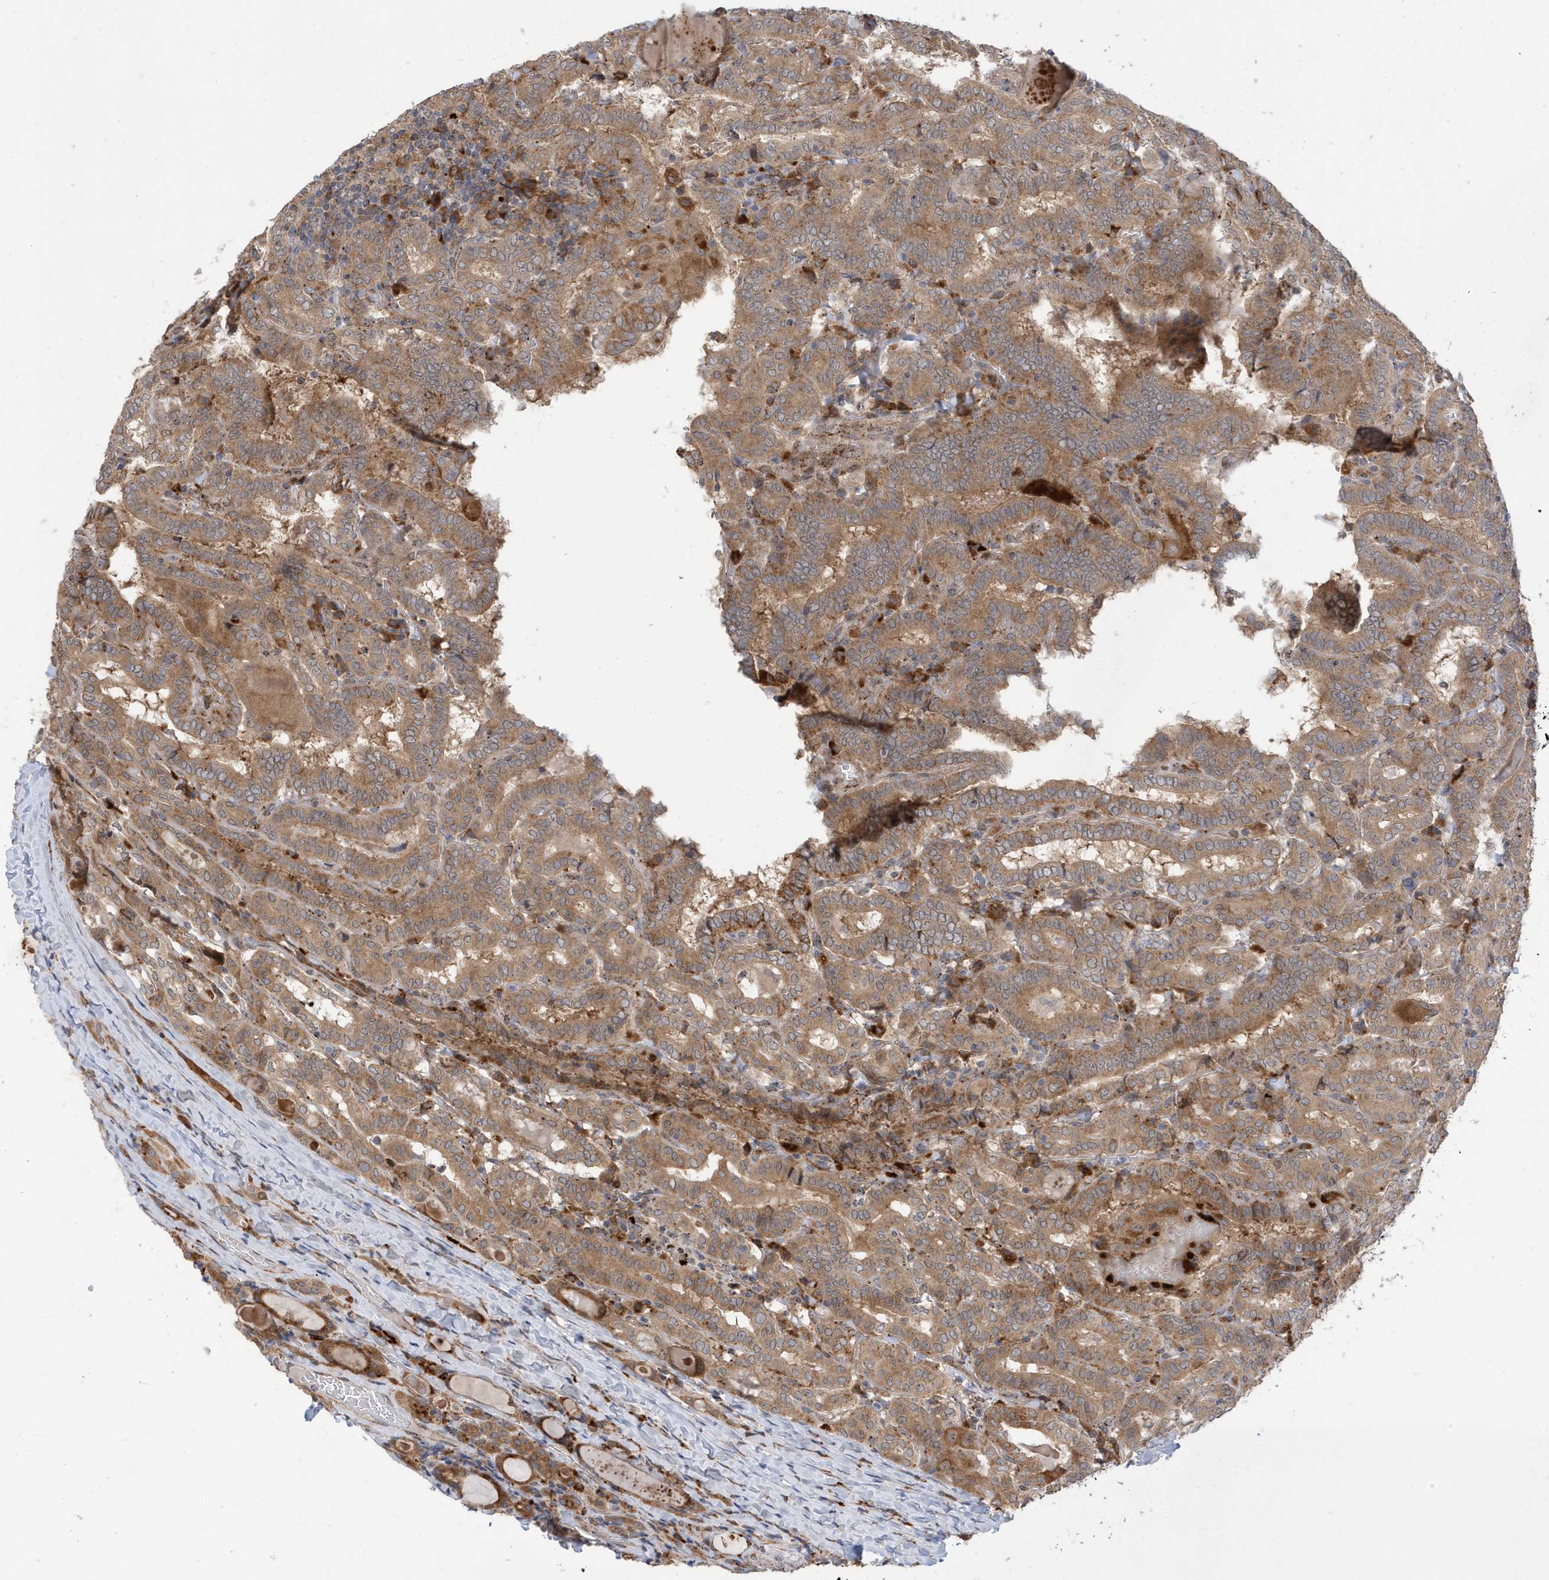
{"staining": {"intensity": "moderate", "quantity": ">75%", "location": "cytoplasmic/membranous"}, "tissue": "thyroid cancer", "cell_type": "Tumor cells", "image_type": "cancer", "snomed": [{"axis": "morphology", "description": "Papillary adenocarcinoma, NOS"}, {"axis": "topography", "description": "Thyroid gland"}], "caption": "Immunohistochemistry image of thyroid papillary adenocarcinoma stained for a protein (brown), which shows medium levels of moderate cytoplasmic/membranous staining in approximately >75% of tumor cells.", "gene": "ZNF507", "patient": {"sex": "female", "age": 72}}